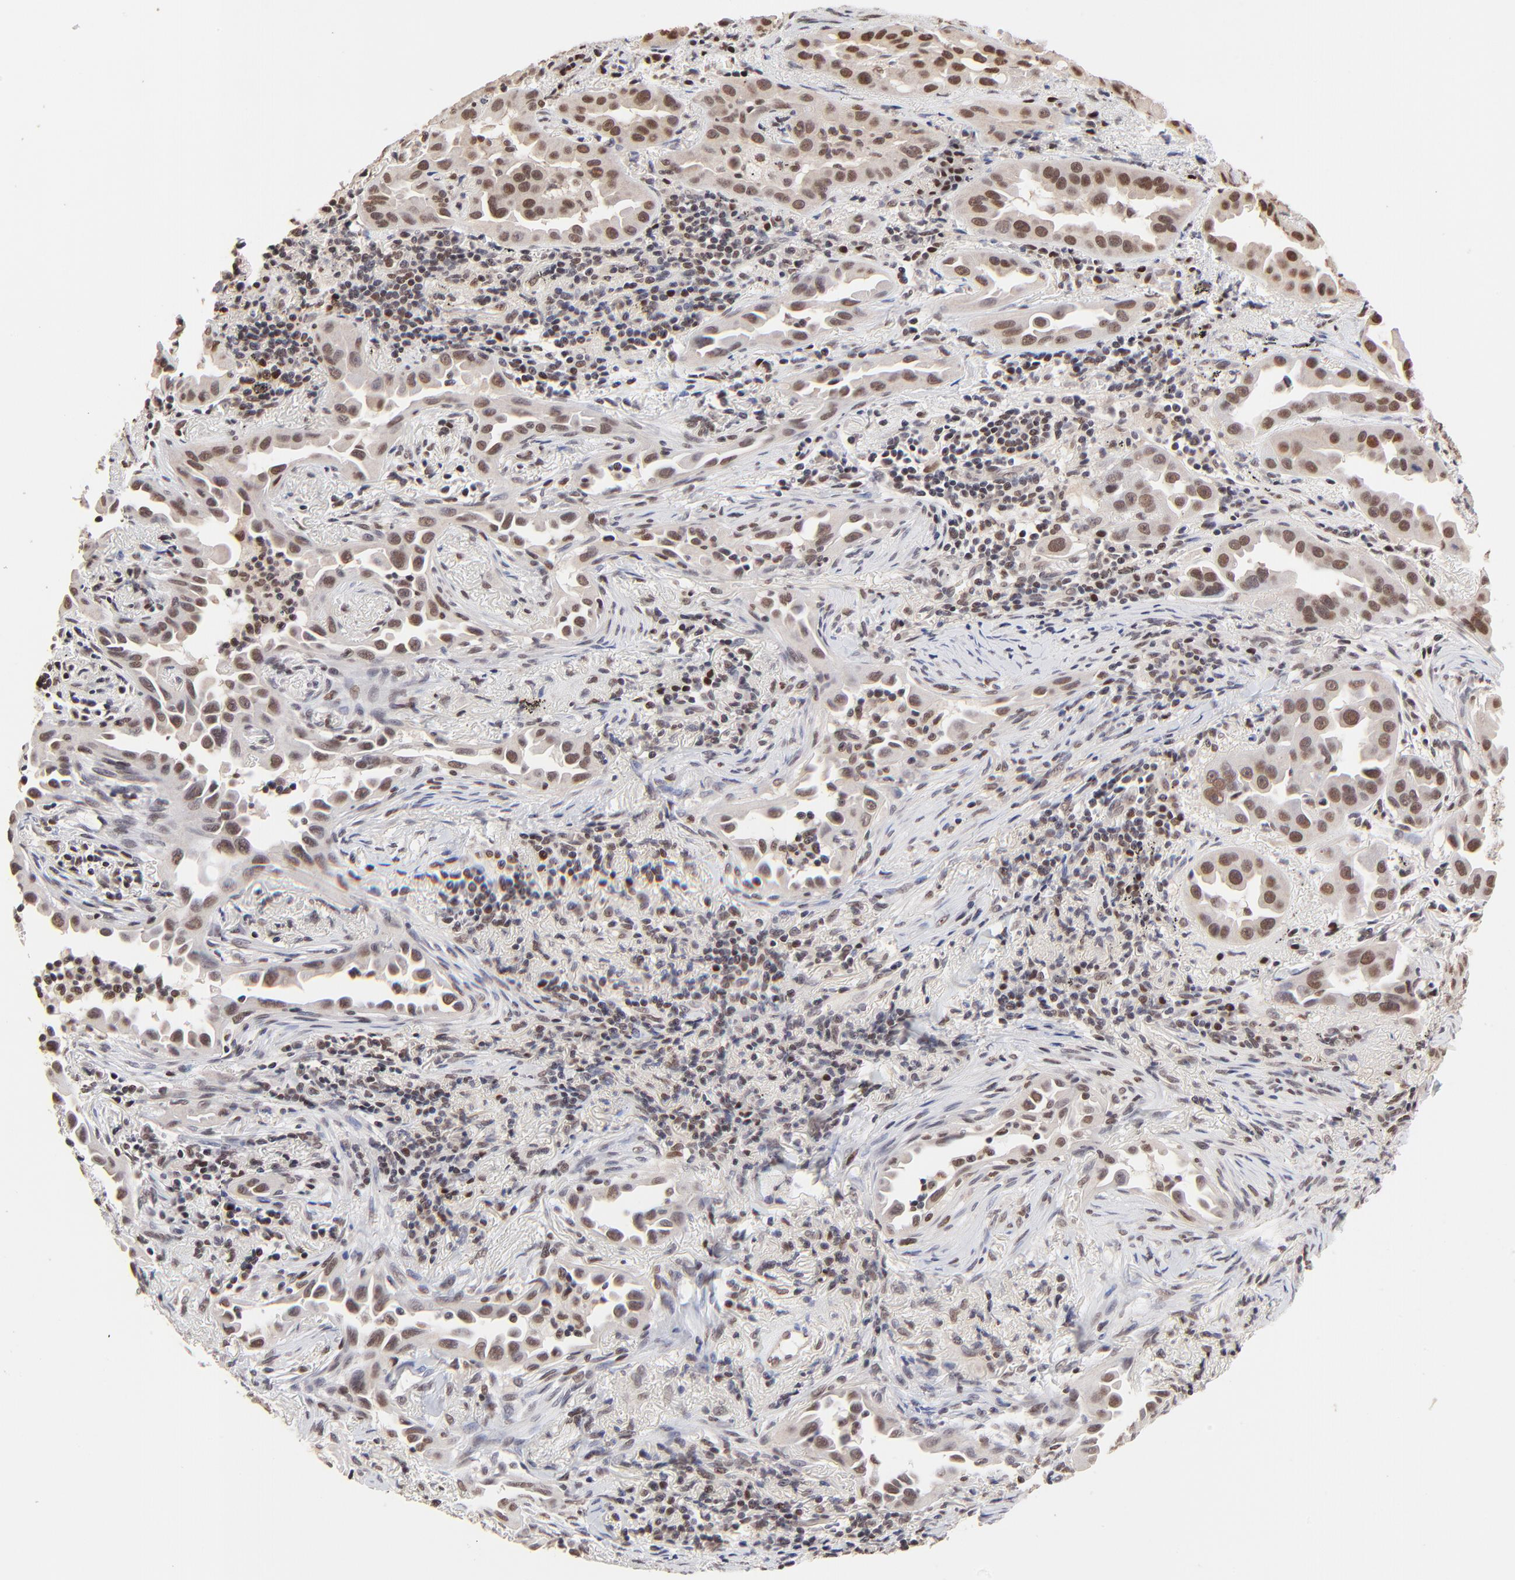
{"staining": {"intensity": "moderate", "quantity": ">75%", "location": "cytoplasmic/membranous,nuclear"}, "tissue": "lung cancer", "cell_type": "Tumor cells", "image_type": "cancer", "snomed": [{"axis": "morphology", "description": "Normal tissue, NOS"}, {"axis": "morphology", "description": "Adenocarcinoma, NOS"}, {"axis": "topography", "description": "Bronchus"}], "caption": "Approximately >75% of tumor cells in human lung adenocarcinoma display moderate cytoplasmic/membranous and nuclear protein expression as visualized by brown immunohistochemical staining.", "gene": "DSN1", "patient": {"sex": "male", "age": 68}}